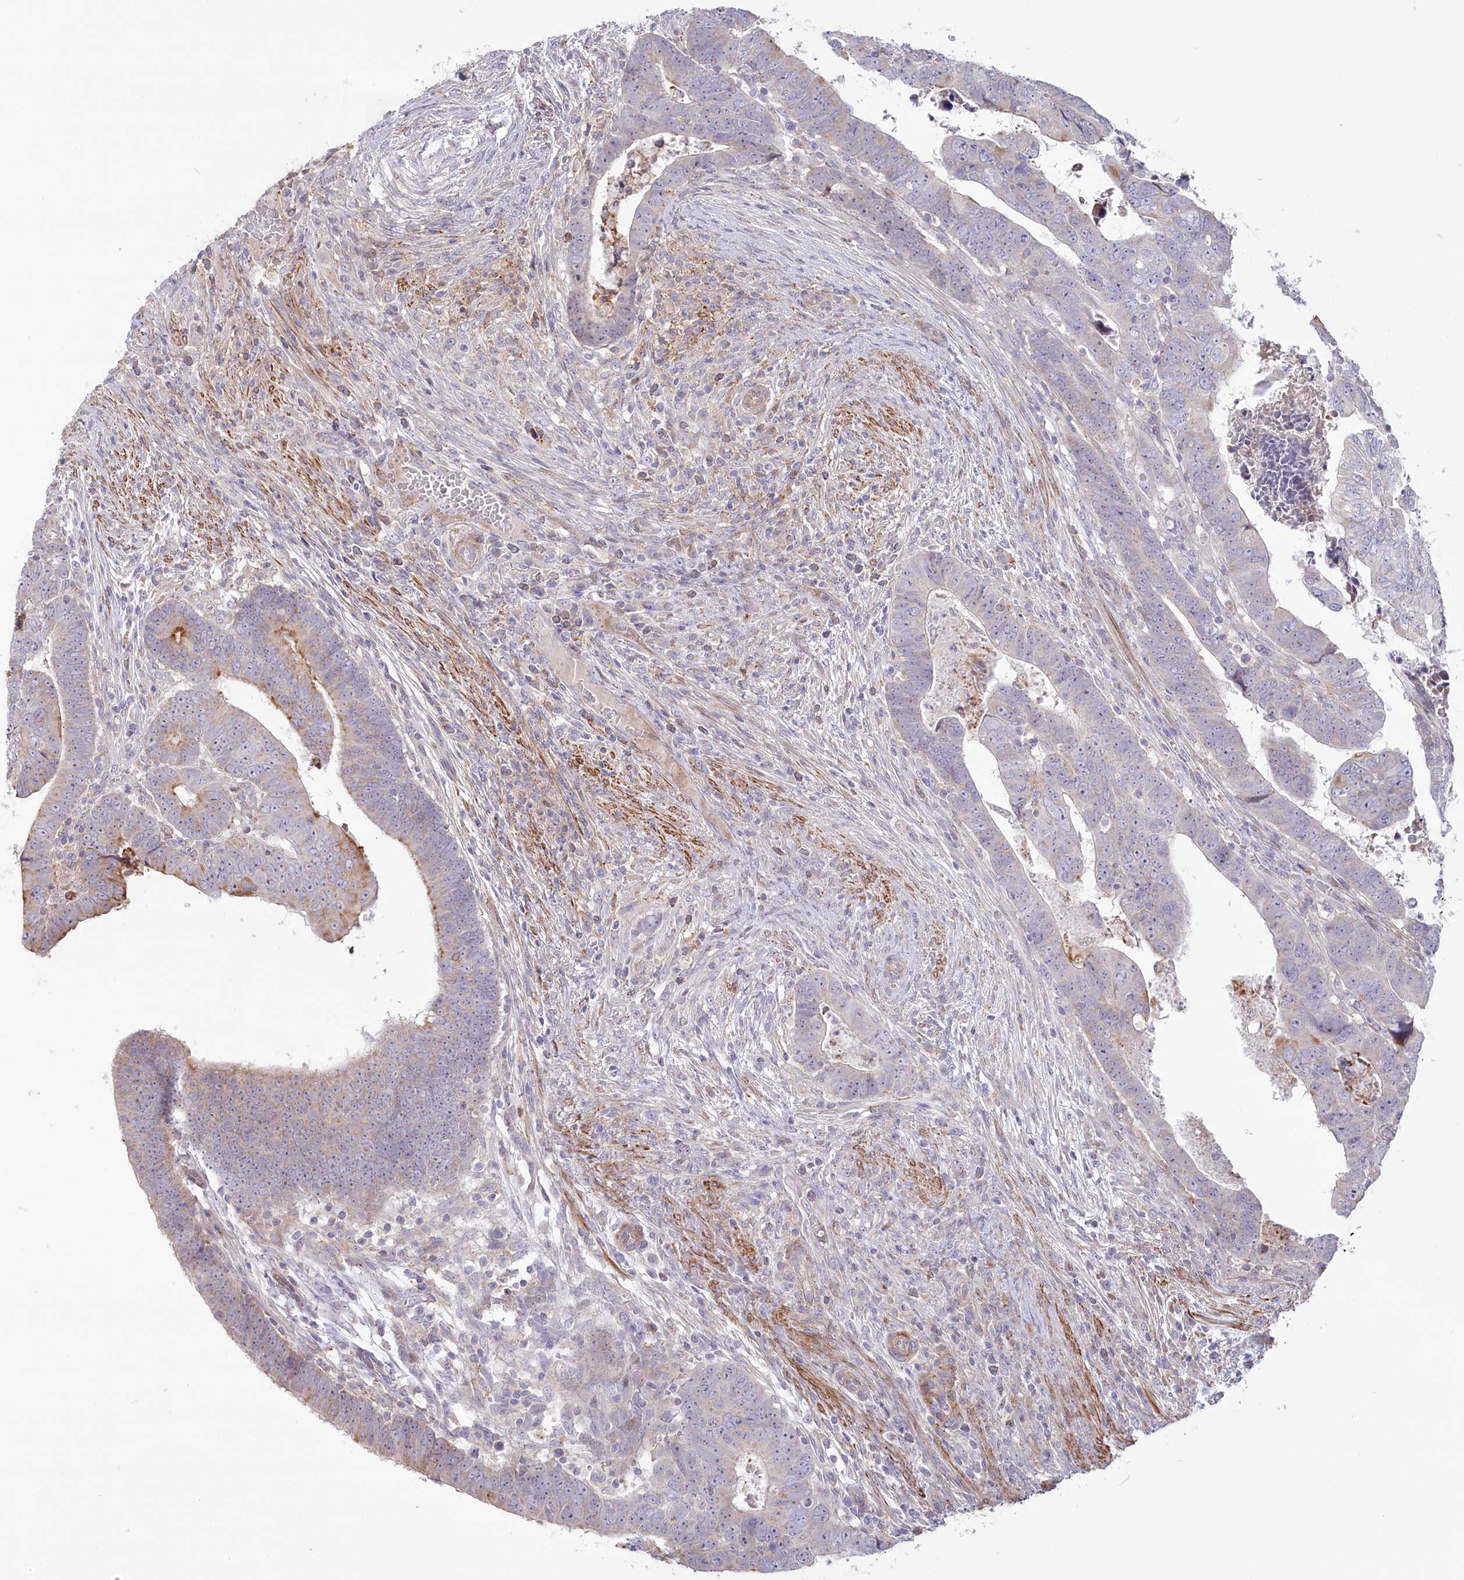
{"staining": {"intensity": "moderate", "quantity": "<25%", "location": "cytoplasmic/membranous"}, "tissue": "colorectal cancer", "cell_type": "Tumor cells", "image_type": "cancer", "snomed": [{"axis": "morphology", "description": "Normal tissue, NOS"}, {"axis": "morphology", "description": "Adenocarcinoma, NOS"}, {"axis": "topography", "description": "Rectum"}], "caption": "High-magnification brightfield microscopy of adenocarcinoma (colorectal) stained with DAB (3,3'-diaminobenzidine) (brown) and counterstained with hematoxylin (blue). tumor cells exhibit moderate cytoplasmic/membranous positivity is present in about<25% of cells.", "gene": "MTG1", "patient": {"sex": "female", "age": 65}}